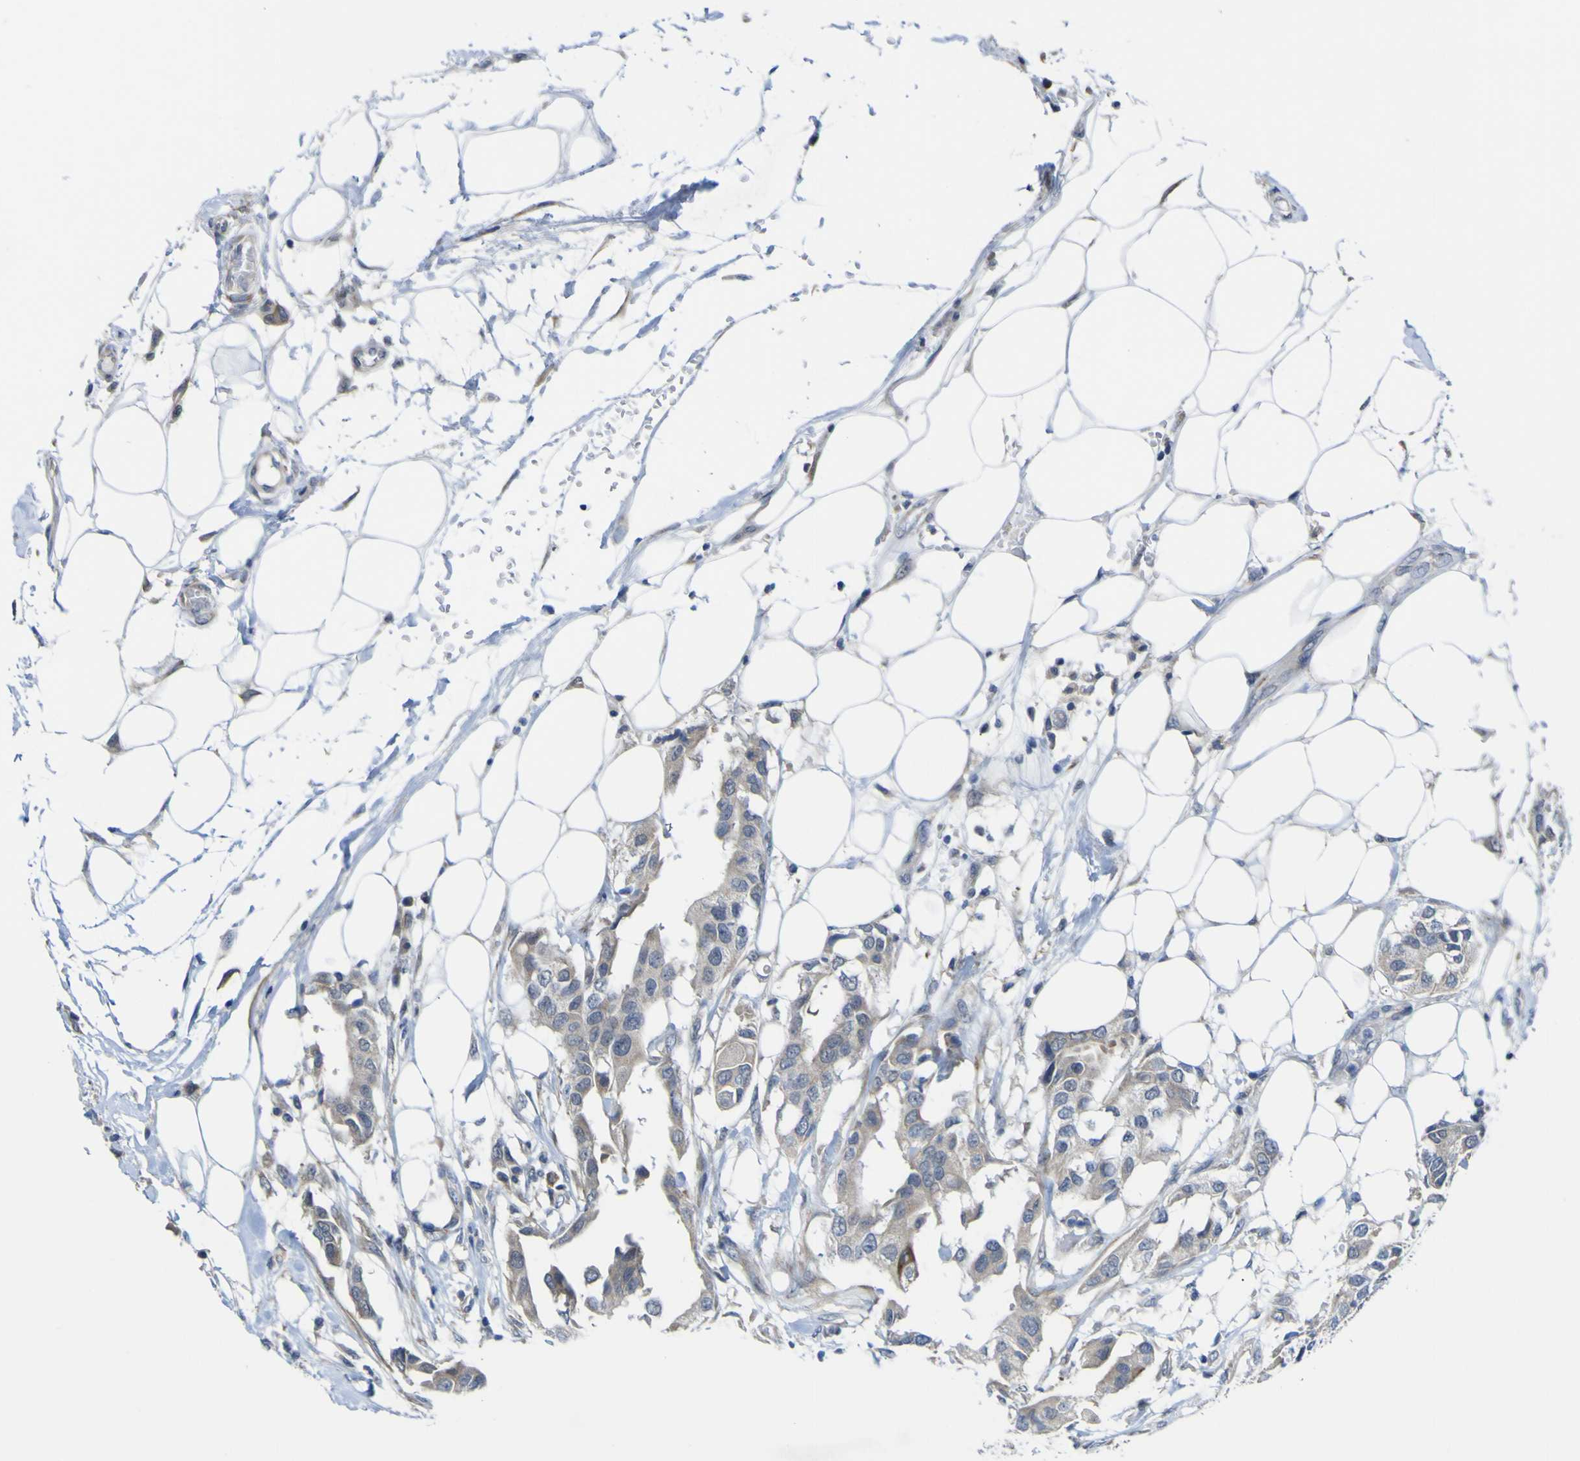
{"staining": {"intensity": "negative", "quantity": "none", "location": "none"}, "tissue": "breast cancer", "cell_type": "Tumor cells", "image_type": "cancer", "snomed": [{"axis": "morphology", "description": "Duct carcinoma"}, {"axis": "topography", "description": "Breast"}], "caption": "High power microscopy image of an immunohistochemistry (IHC) histopathology image of breast infiltrating ductal carcinoma, revealing no significant staining in tumor cells. (DAB (3,3'-diaminobenzidine) IHC visualized using brightfield microscopy, high magnification).", "gene": "TNFRSF11A", "patient": {"sex": "female", "age": 40}}